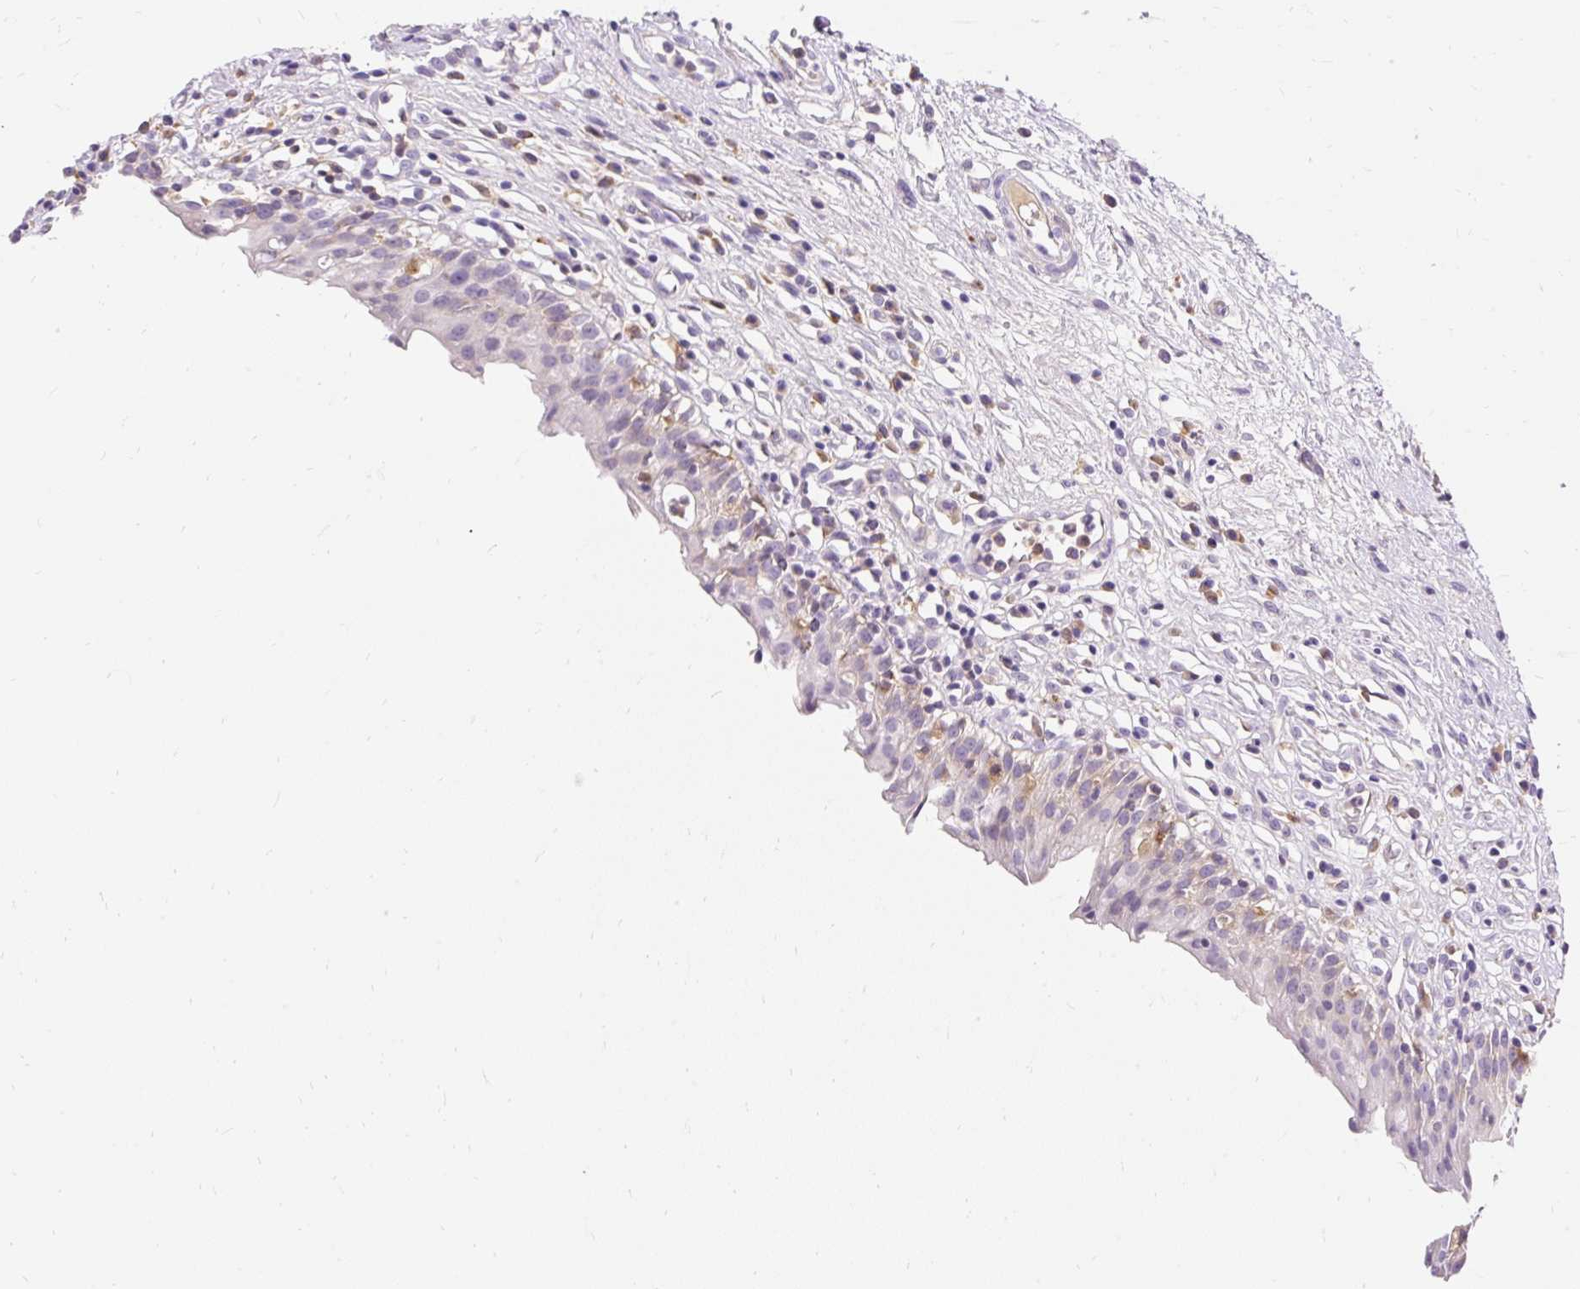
{"staining": {"intensity": "negative", "quantity": "none", "location": "none"}, "tissue": "urinary bladder", "cell_type": "Urothelial cells", "image_type": "normal", "snomed": [{"axis": "morphology", "description": "Normal tissue, NOS"}, {"axis": "morphology", "description": "Inflammation, NOS"}, {"axis": "topography", "description": "Urinary bladder"}], "caption": "Human urinary bladder stained for a protein using immunohistochemistry displays no expression in urothelial cells.", "gene": "TMEM150C", "patient": {"sex": "male", "age": 63}}